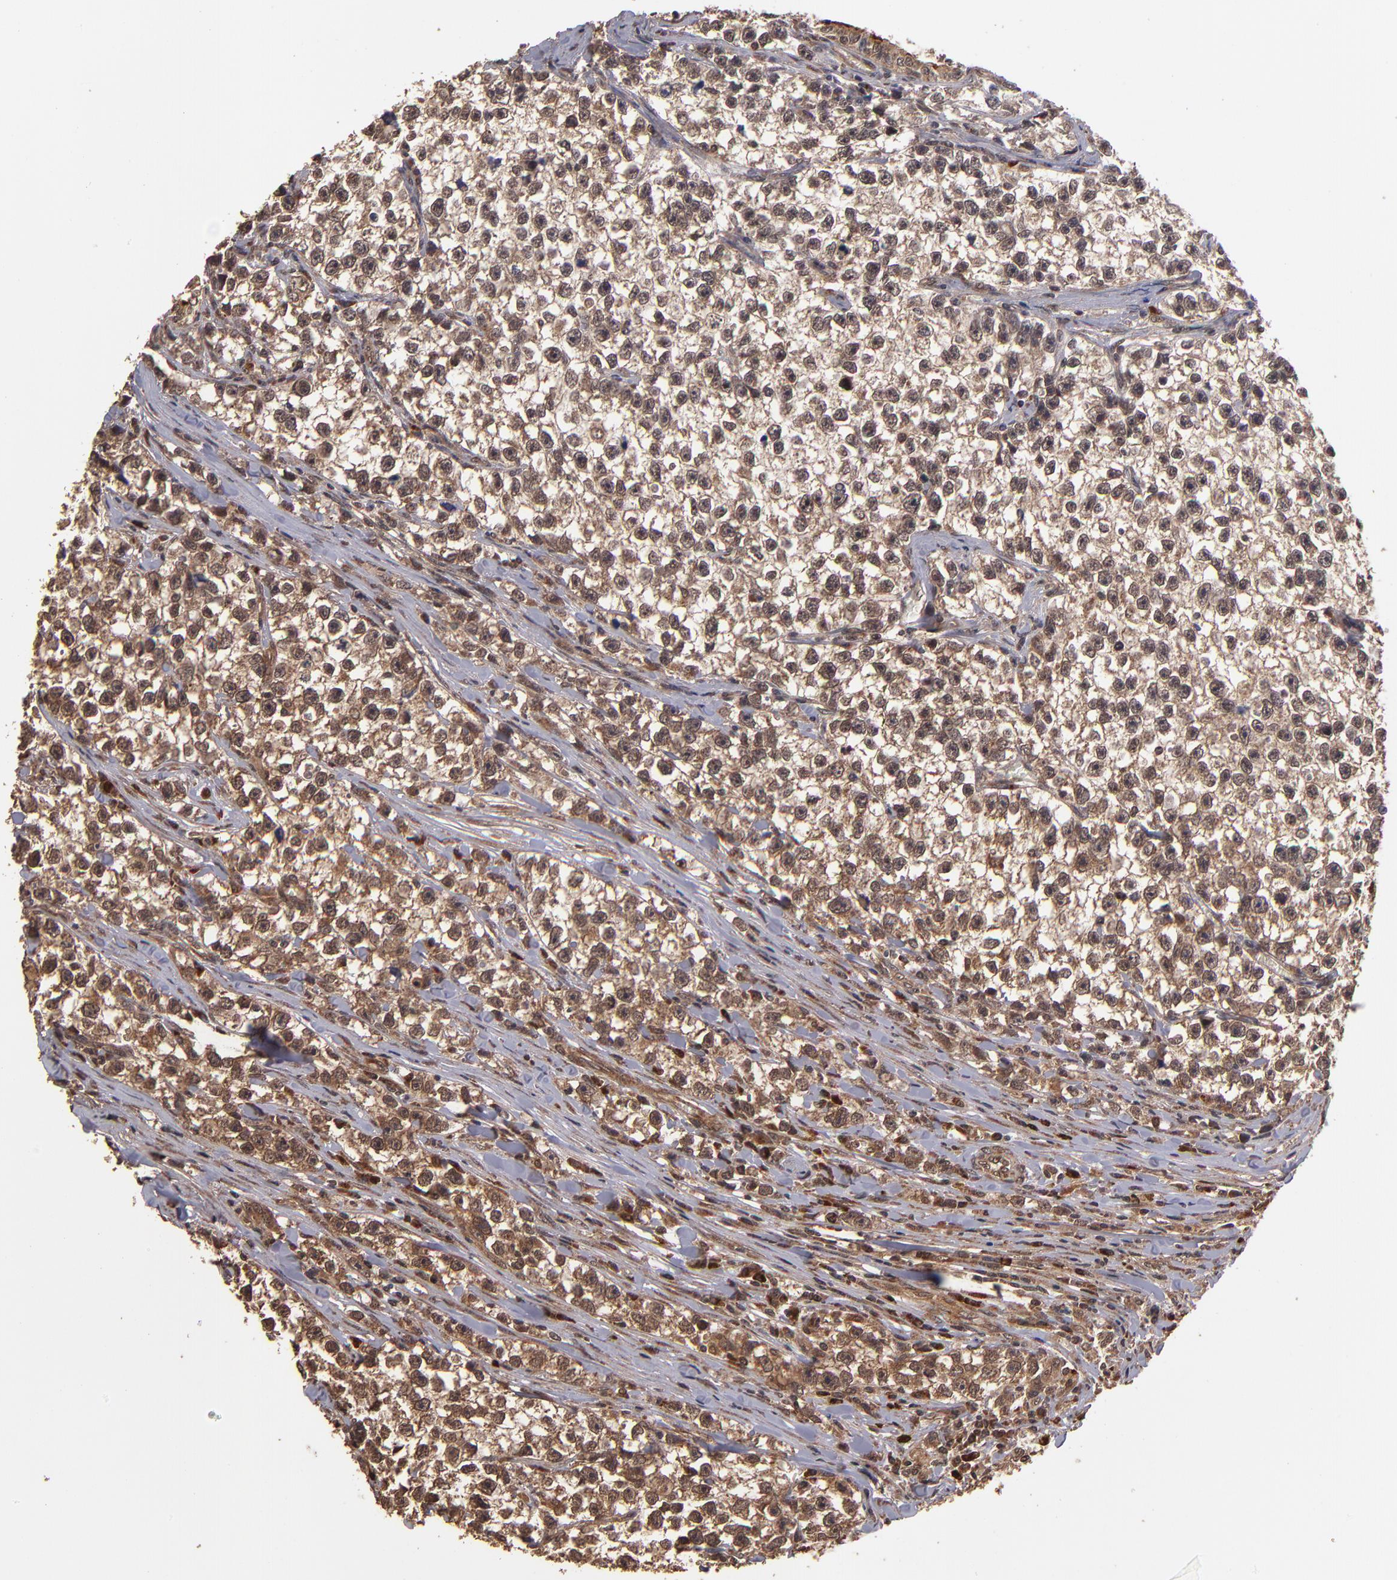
{"staining": {"intensity": "weak", "quantity": ">75%", "location": "cytoplasmic/membranous"}, "tissue": "testis cancer", "cell_type": "Tumor cells", "image_type": "cancer", "snomed": [{"axis": "morphology", "description": "Seminoma, NOS"}, {"axis": "morphology", "description": "Carcinoma, Embryonal, NOS"}, {"axis": "topography", "description": "Testis"}], "caption": "This image demonstrates immunohistochemistry staining of human testis cancer (embryonal carcinoma), with low weak cytoplasmic/membranous expression in about >75% of tumor cells.", "gene": "NFE2L2", "patient": {"sex": "male", "age": 30}}